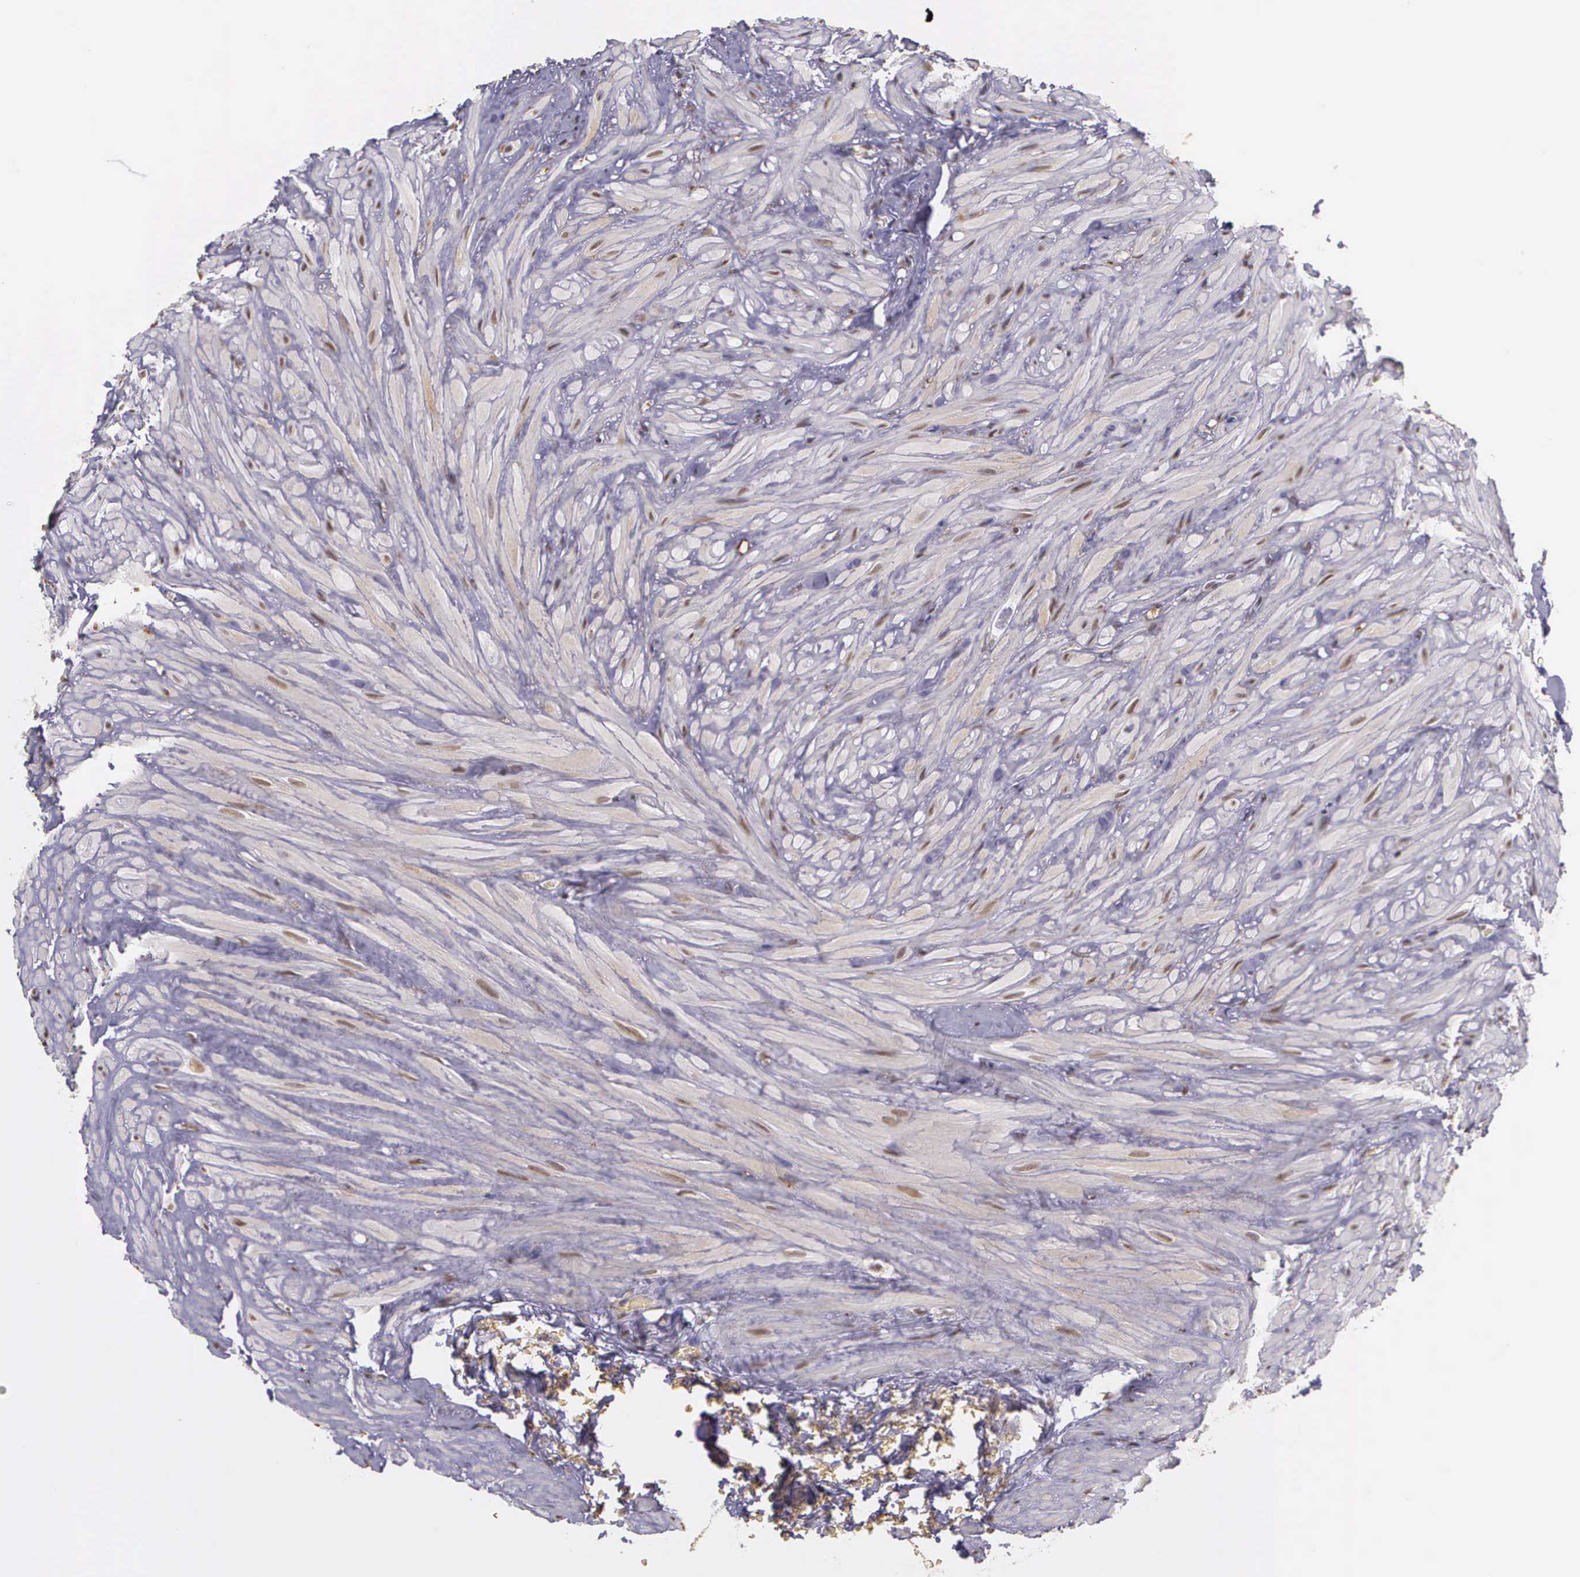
{"staining": {"intensity": "moderate", "quantity": ">75%", "location": "nuclear"}, "tissue": "seminal vesicle", "cell_type": "Glandular cells", "image_type": "normal", "snomed": [{"axis": "morphology", "description": "Normal tissue, NOS"}, {"axis": "topography", "description": "Seminal veicle"}], "caption": "IHC of normal human seminal vesicle shows medium levels of moderate nuclear expression in approximately >75% of glandular cells.", "gene": "ARMCX5", "patient": {"sex": "male", "age": 69}}